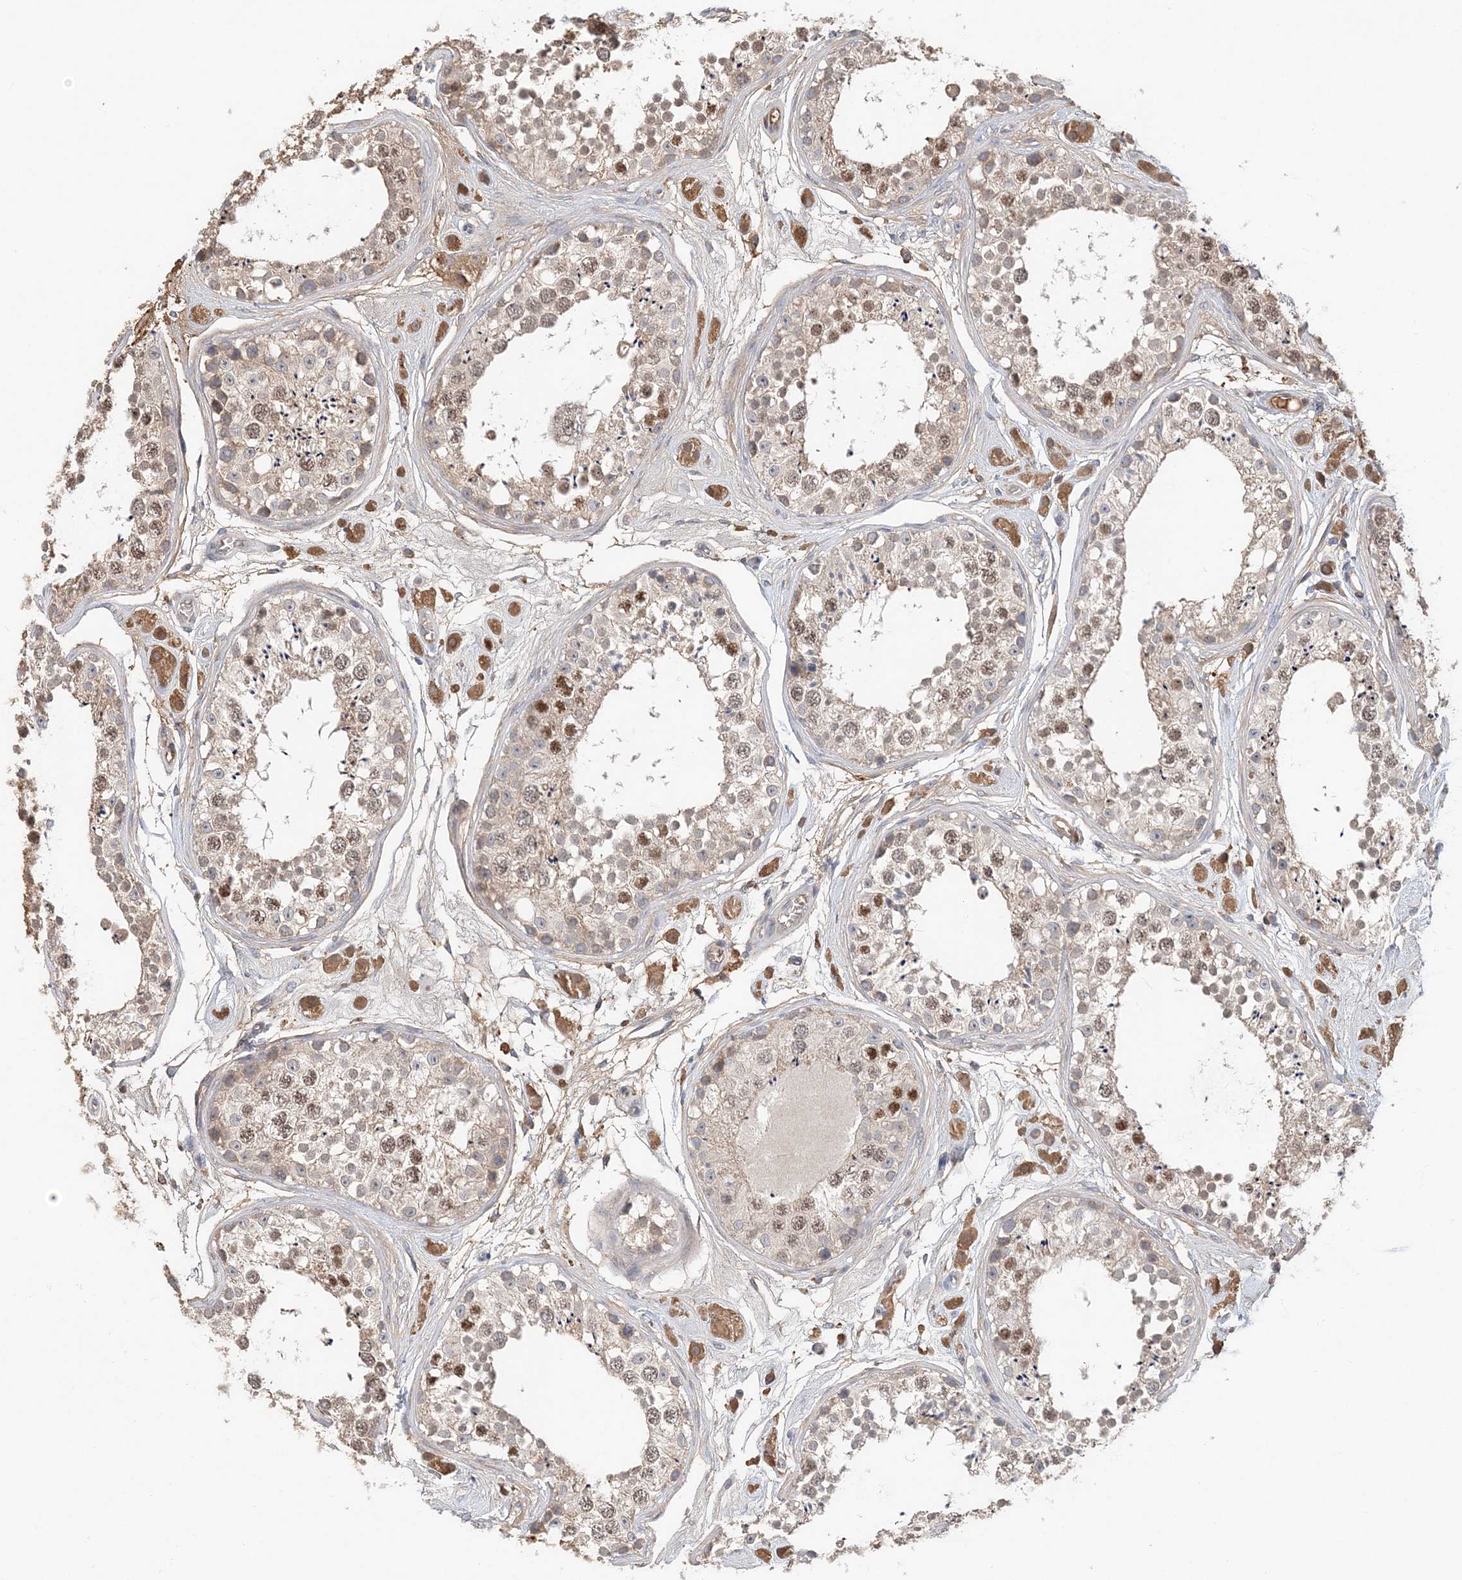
{"staining": {"intensity": "moderate", "quantity": "25%-75%", "location": "nuclear"}, "tissue": "testis", "cell_type": "Cells in seminiferous ducts", "image_type": "normal", "snomed": [{"axis": "morphology", "description": "Normal tissue, NOS"}, {"axis": "topography", "description": "Testis"}], "caption": "This image exhibits immunohistochemistry staining of benign testis, with medium moderate nuclear staining in about 25%-75% of cells in seminiferous ducts.", "gene": "SYCP3", "patient": {"sex": "male", "age": 25}}